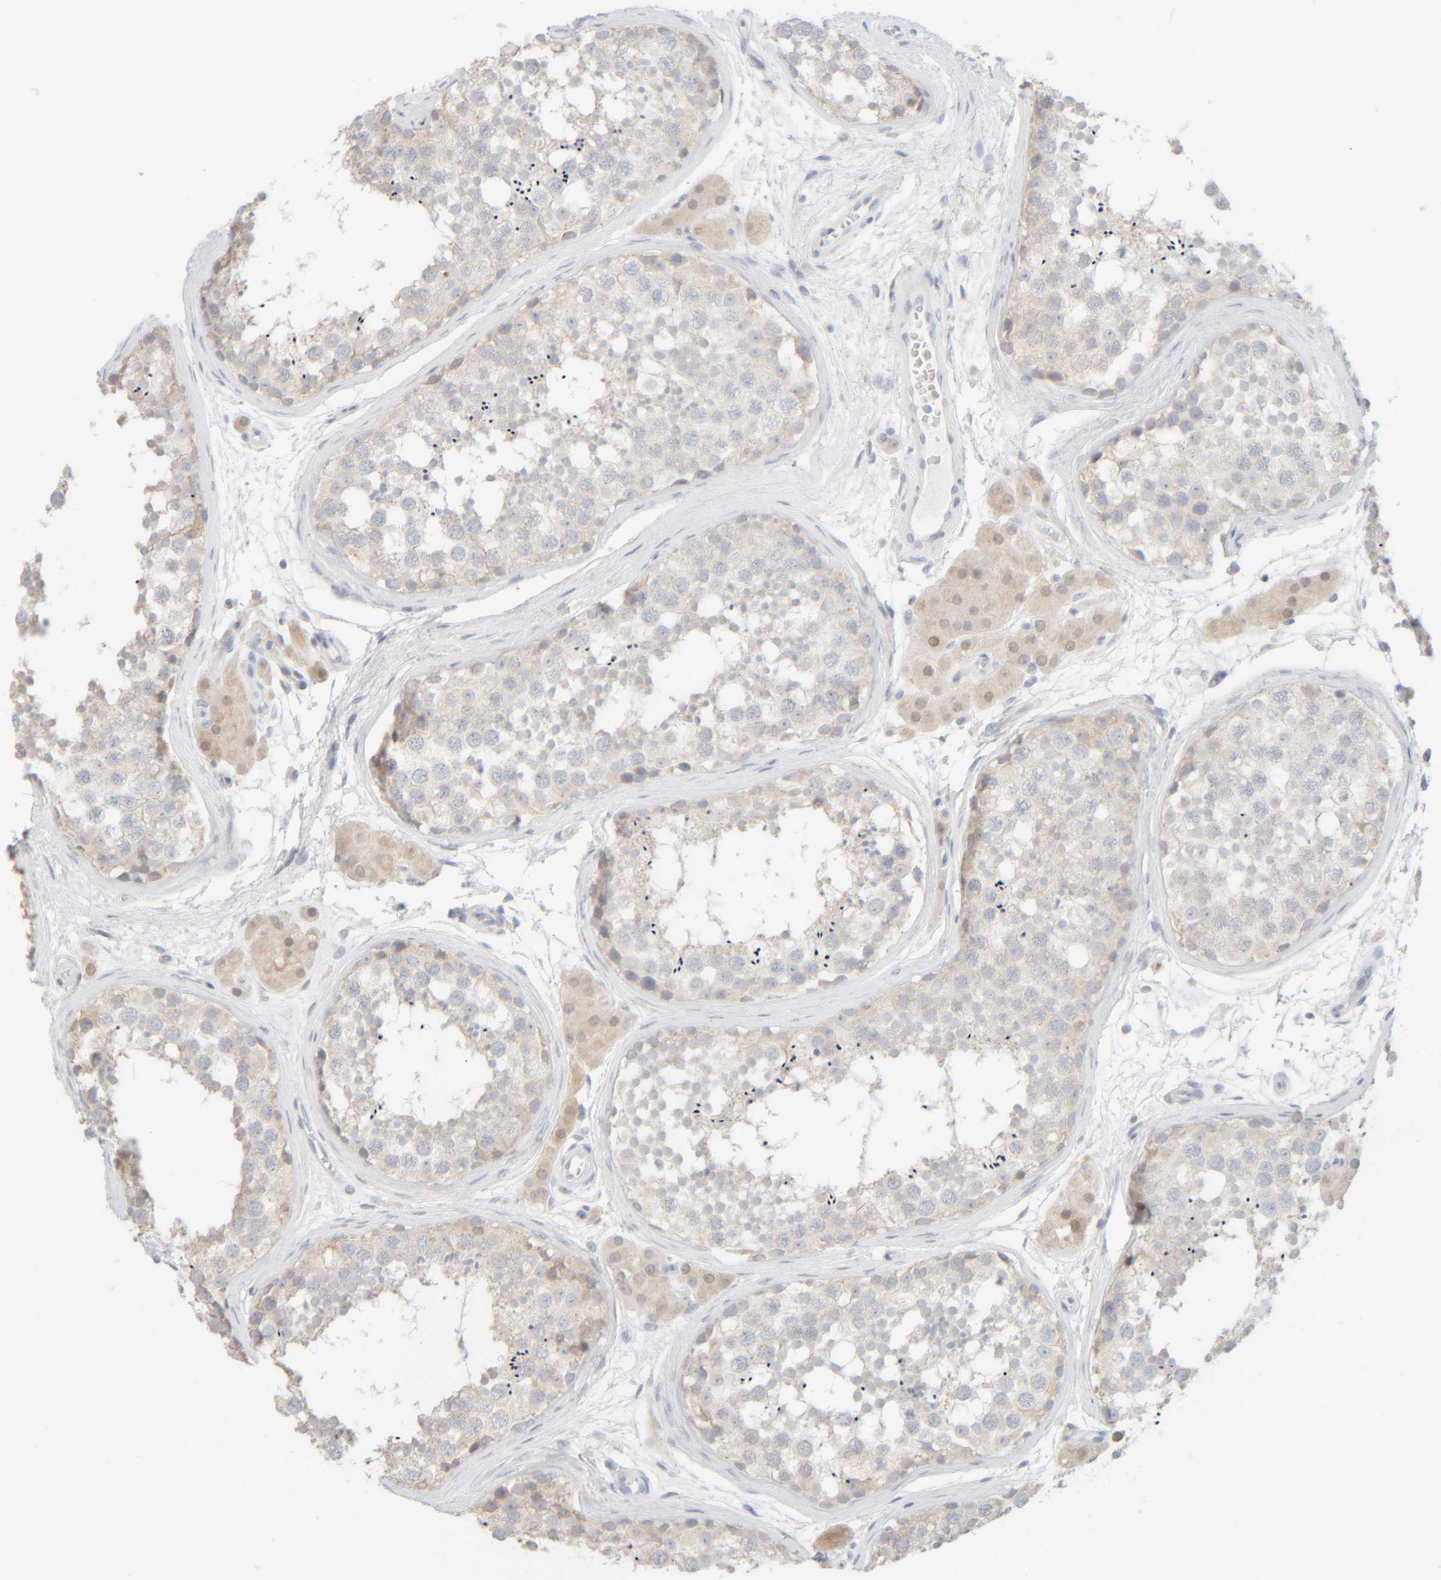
{"staining": {"intensity": "weak", "quantity": "<25%", "location": "cytoplasmic/membranous"}, "tissue": "testis", "cell_type": "Cells in seminiferous ducts", "image_type": "normal", "snomed": [{"axis": "morphology", "description": "Normal tissue, NOS"}, {"axis": "topography", "description": "Testis"}], "caption": "Testis stained for a protein using immunohistochemistry reveals no staining cells in seminiferous ducts.", "gene": "RIDA", "patient": {"sex": "male", "age": 56}}